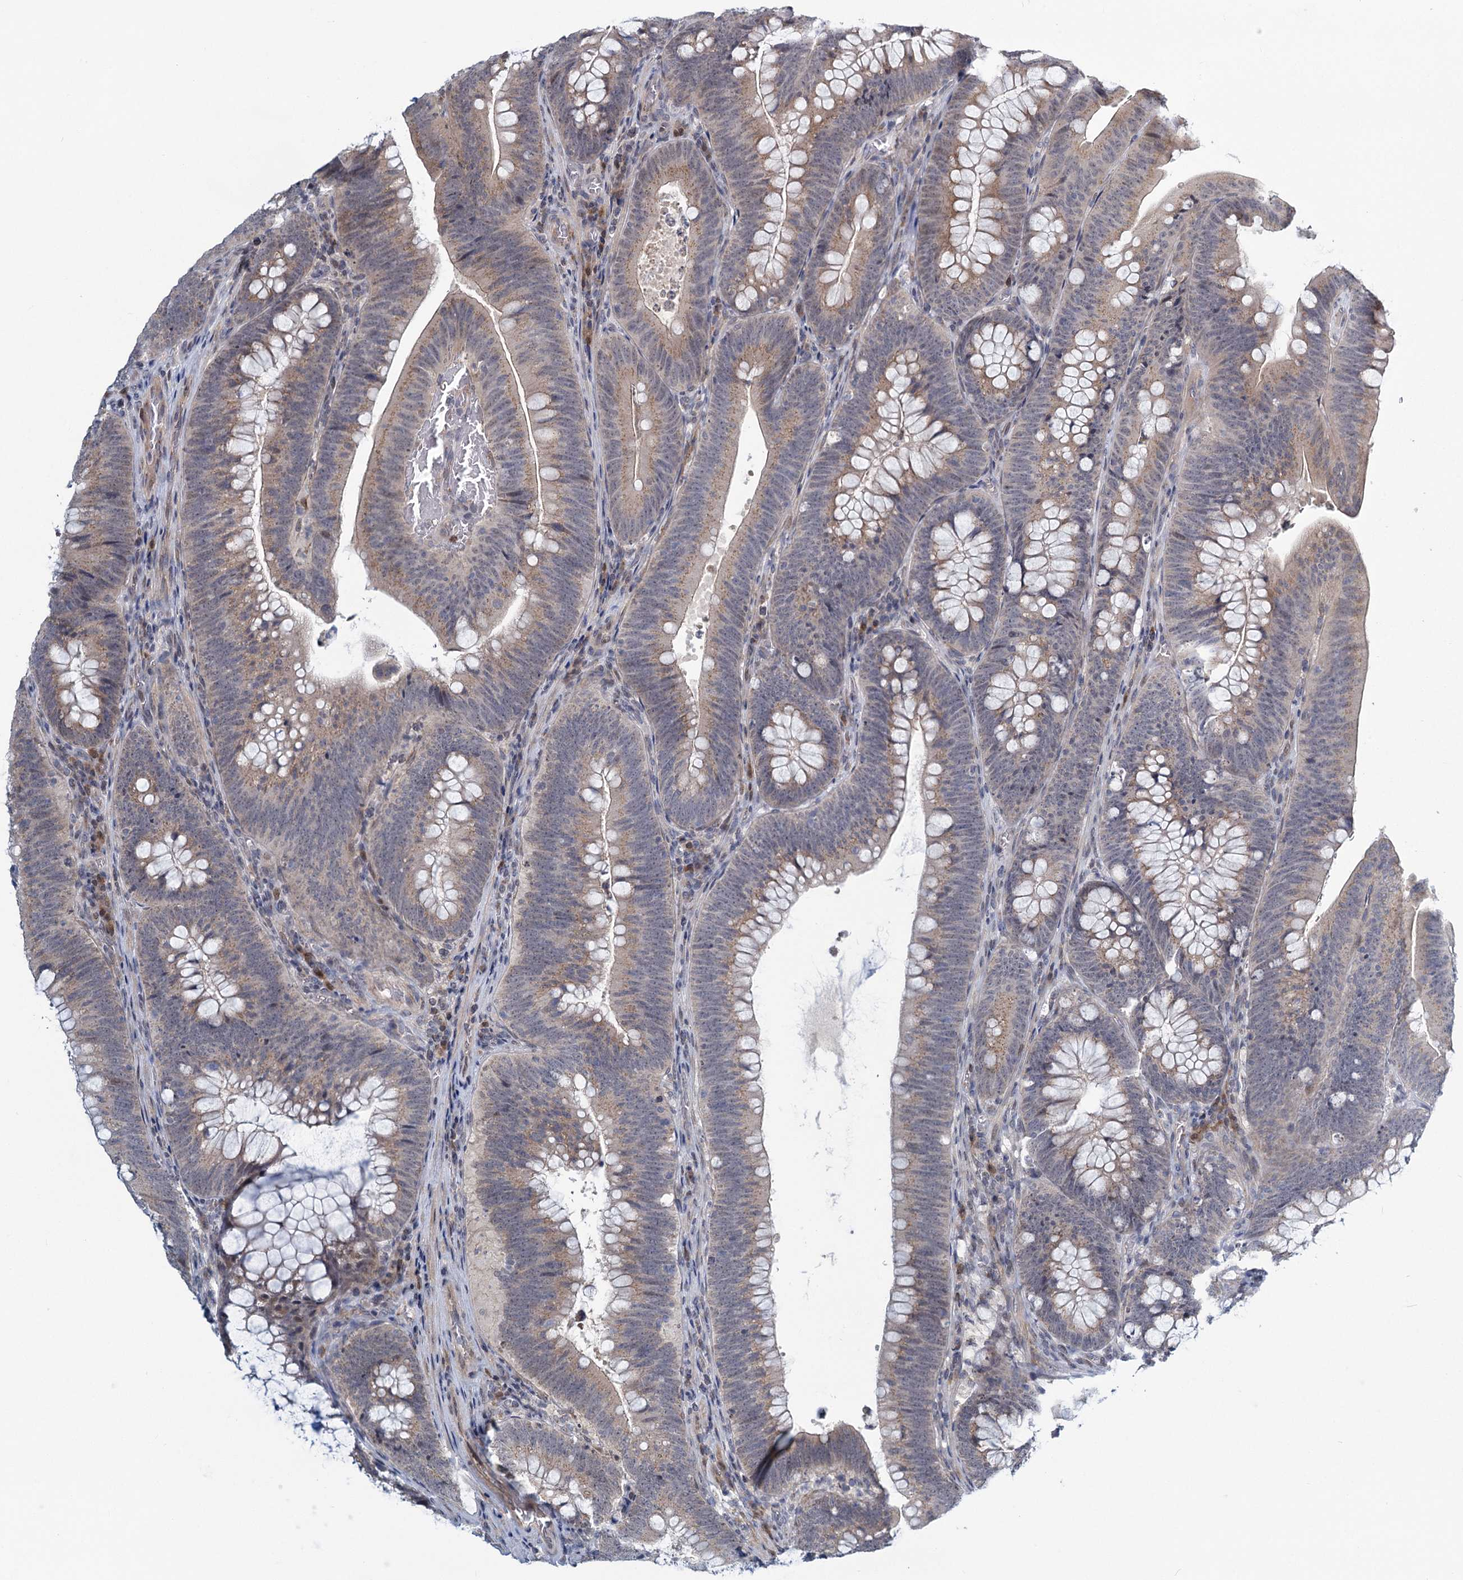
{"staining": {"intensity": "moderate", "quantity": "25%-75%", "location": "cytoplasmic/membranous"}, "tissue": "colorectal cancer", "cell_type": "Tumor cells", "image_type": "cancer", "snomed": [{"axis": "morphology", "description": "Normal tissue, NOS"}, {"axis": "topography", "description": "Colon"}], "caption": "Colorectal cancer stained with a brown dye shows moderate cytoplasmic/membranous positive staining in approximately 25%-75% of tumor cells.", "gene": "STAP1", "patient": {"sex": "female", "age": 82}}